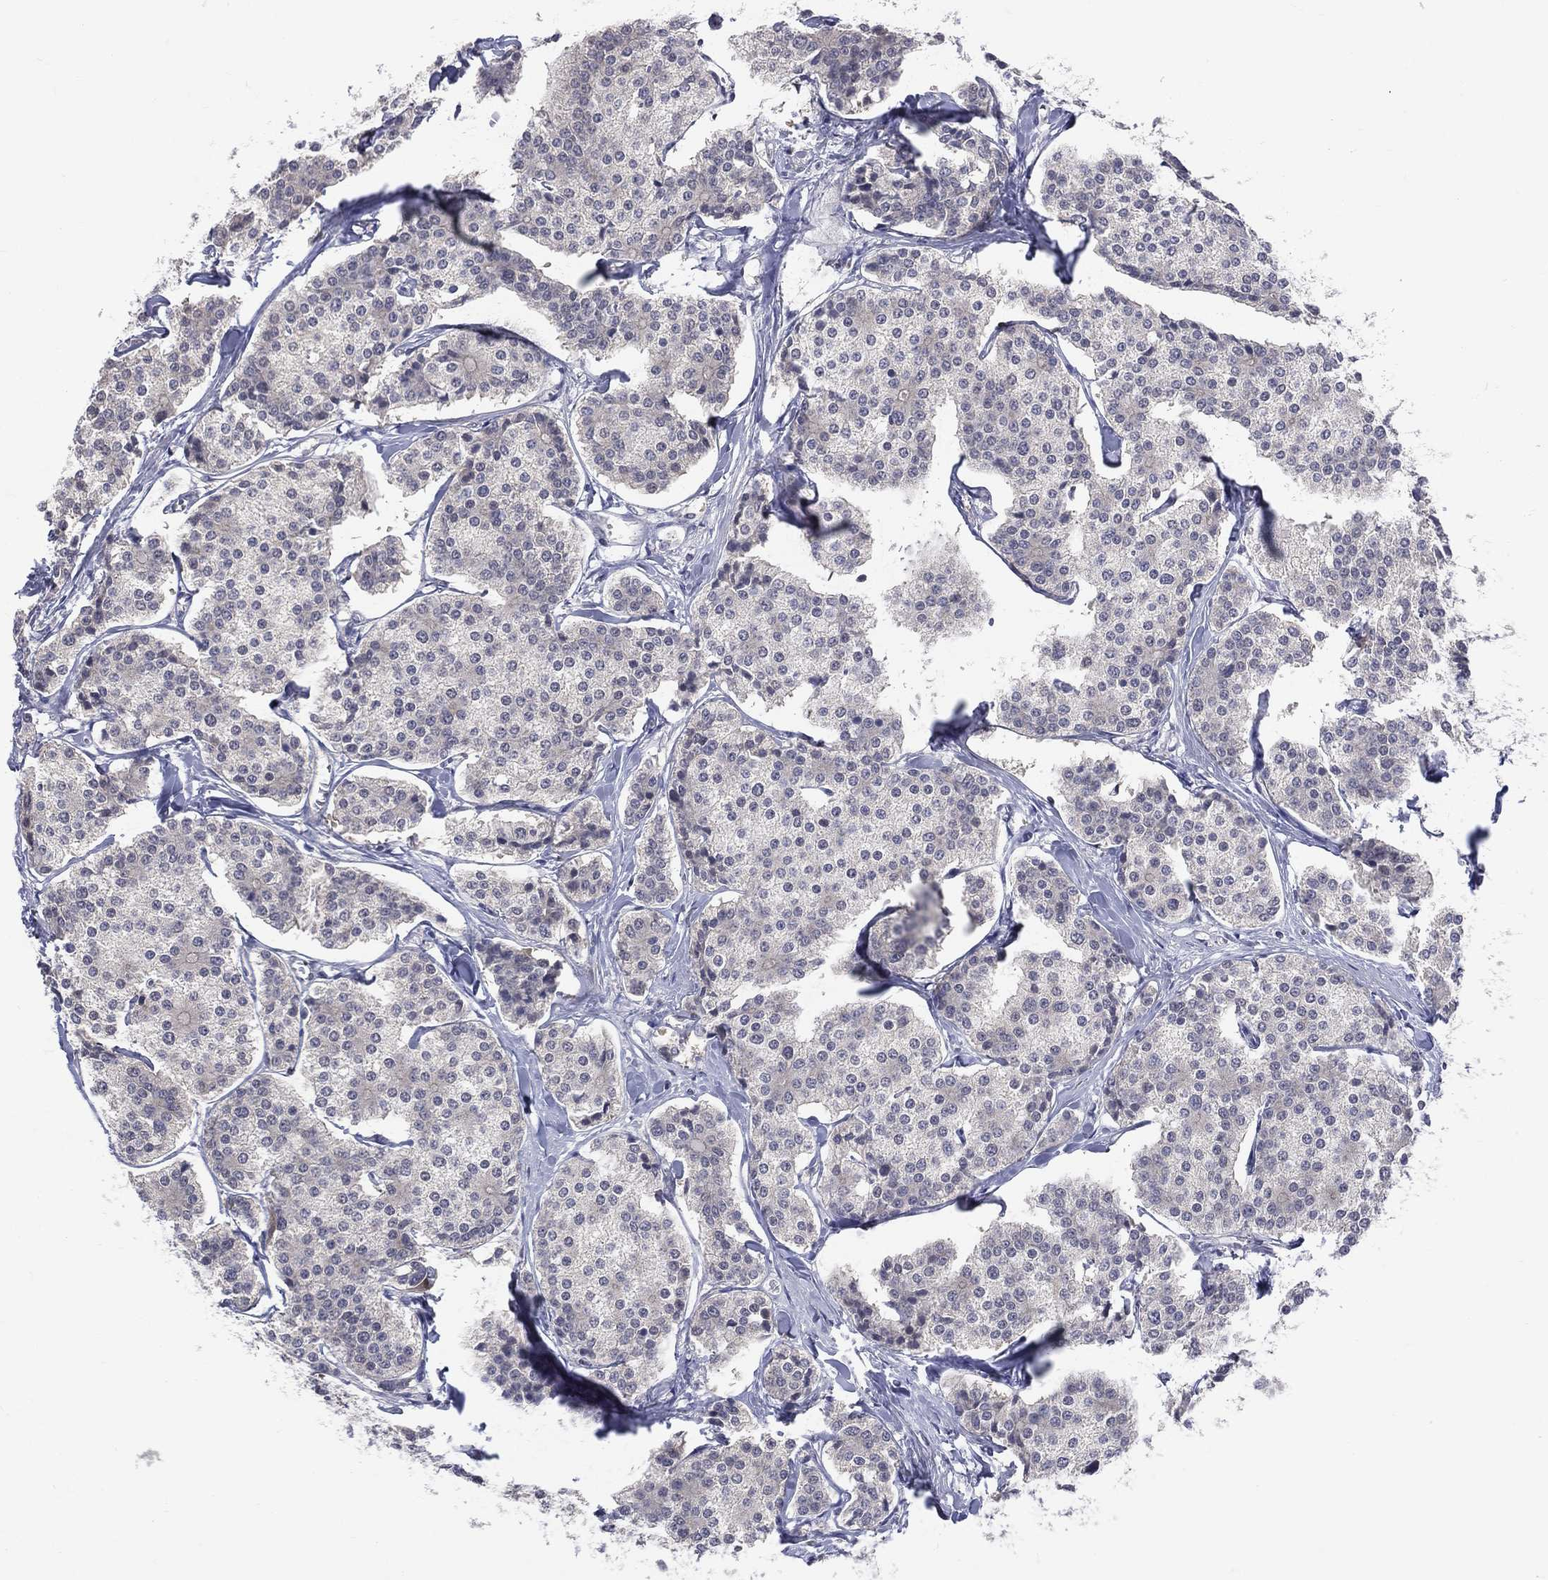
{"staining": {"intensity": "negative", "quantity": "none", "location": "none"}, "tissue": "carcinoid", "cell_type": "Tumor cells", "image_type": "cancer", "snomed": [{"axis": "morphology", "description": "Carcinoid, malignant, NOS"}, {"axis": "topography", "description": "Small intestine"}], "caption": "Carcinoid stained for a protein using IHC demonstrates no staining tumor cells.", "gene": "DLG4", "patient": {"sex": "female", "age": 65}}